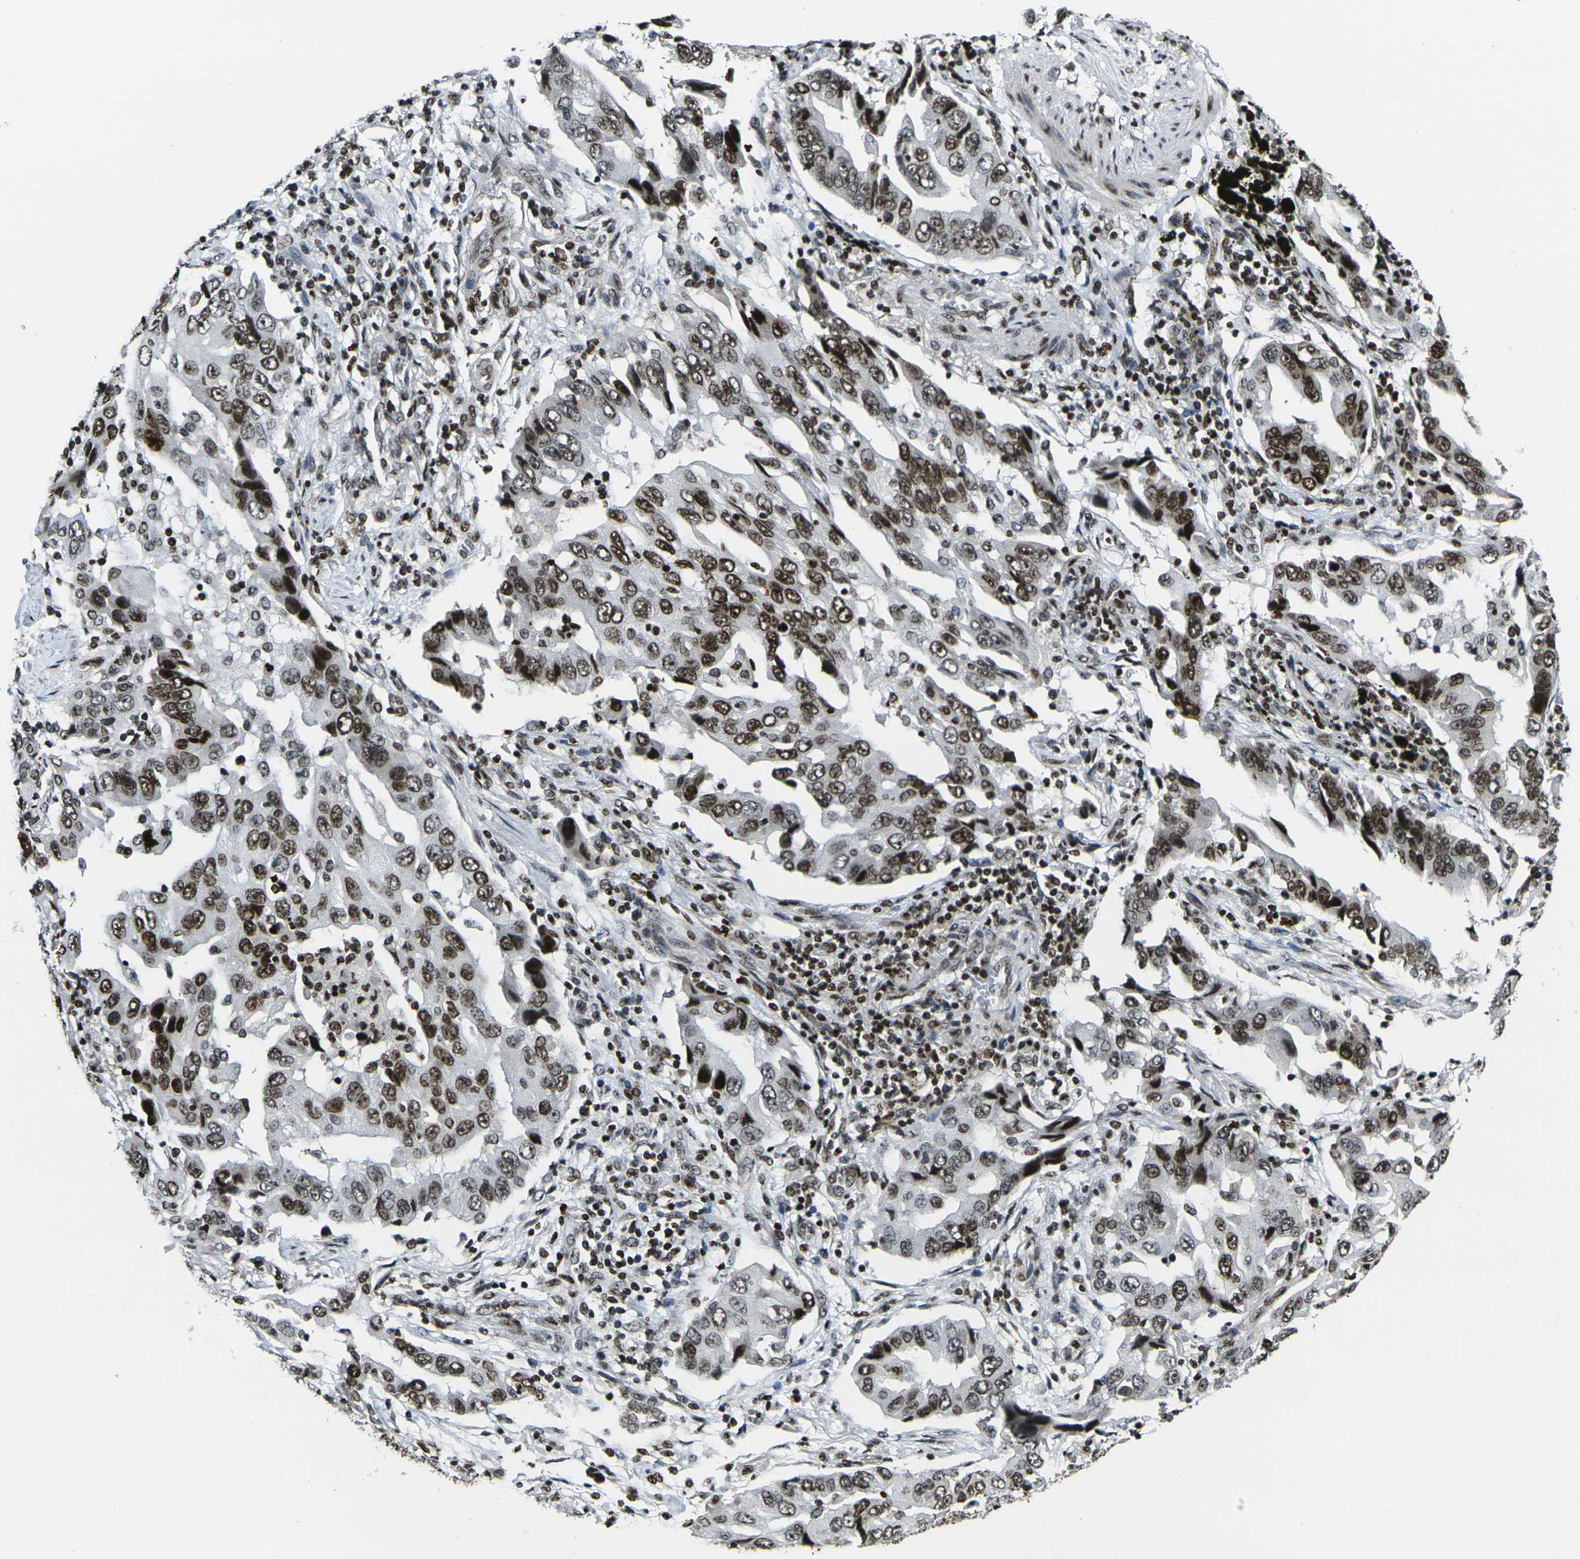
{"staining": {"intensity": "strong", "quantity": ">75%", "location": "nuclear"}, "tissue": "lung cancer", "cell_type": "Tumor cells", "image_type": "cancer", "snomed": [{"axis": "morphology", "description": "Adenocarcinoma, NOS"}, {"axis": "topography", "description": "Lung"}], "caption": "Immunohistochemical staining of lung cancer (adenocarcinoma) shows high levels of strong nuclear protein positivity in approximately >75% of tumor cells.", "gene": "H1-10", "patient": {"sex": "female", "age": 65}}